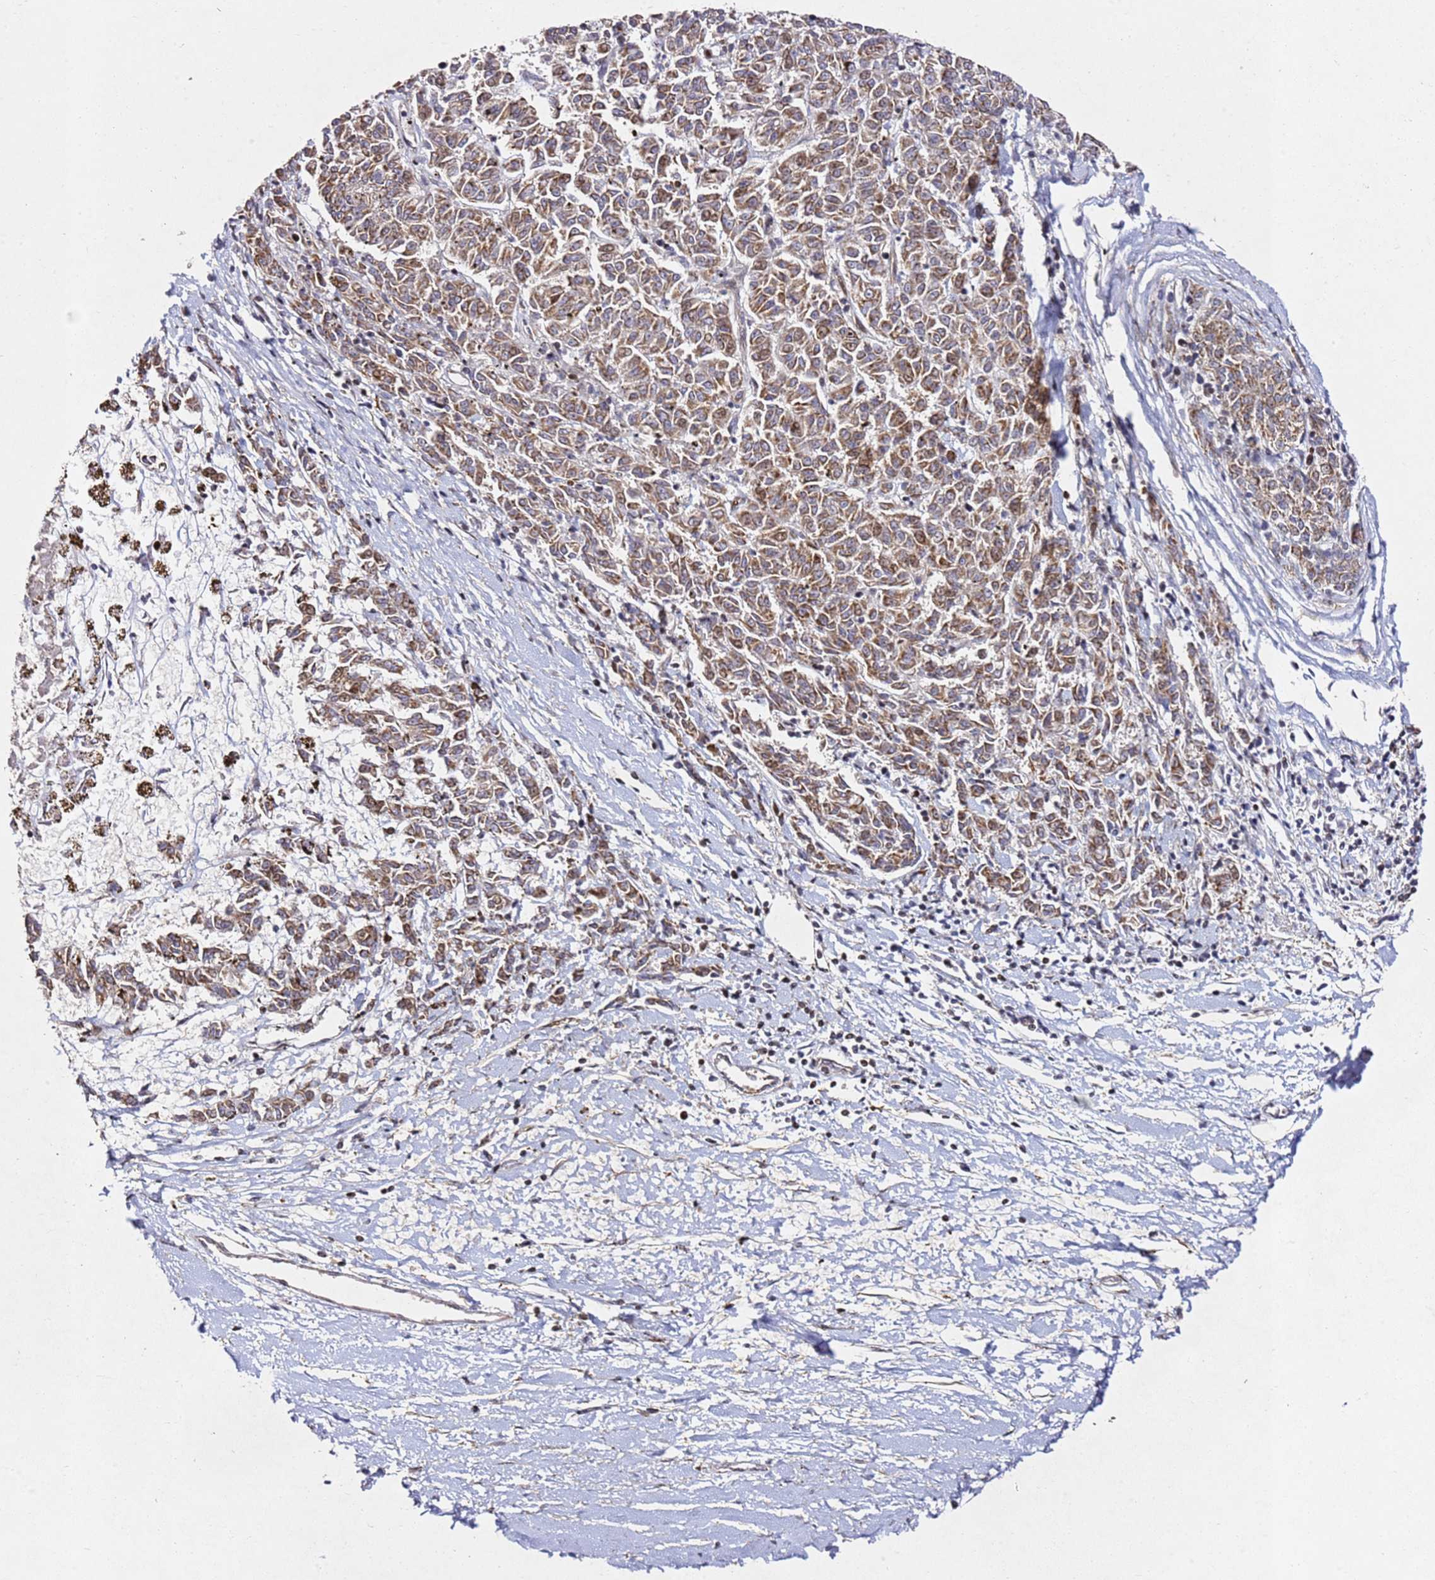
{"staining": {"intensity": "moderate", "quantity": ">75%", "location": "cytoplasmic/membranous"}, "tissue": "melanoma", "cell_type": "Tumor cells", "image_type": "cancer", "snomed": [{"axis": "morphology", "description": "Malignant melanoma, NOS"}, {"axis": "topography", "description": "Skin"}], "caption": "Melanoma stained for a protein demonstrates moderate cytoplasmic/membranous positivity in tumor cells.", "gene": "ZNF296", "patient": {"sex": "female", "age": 72}}